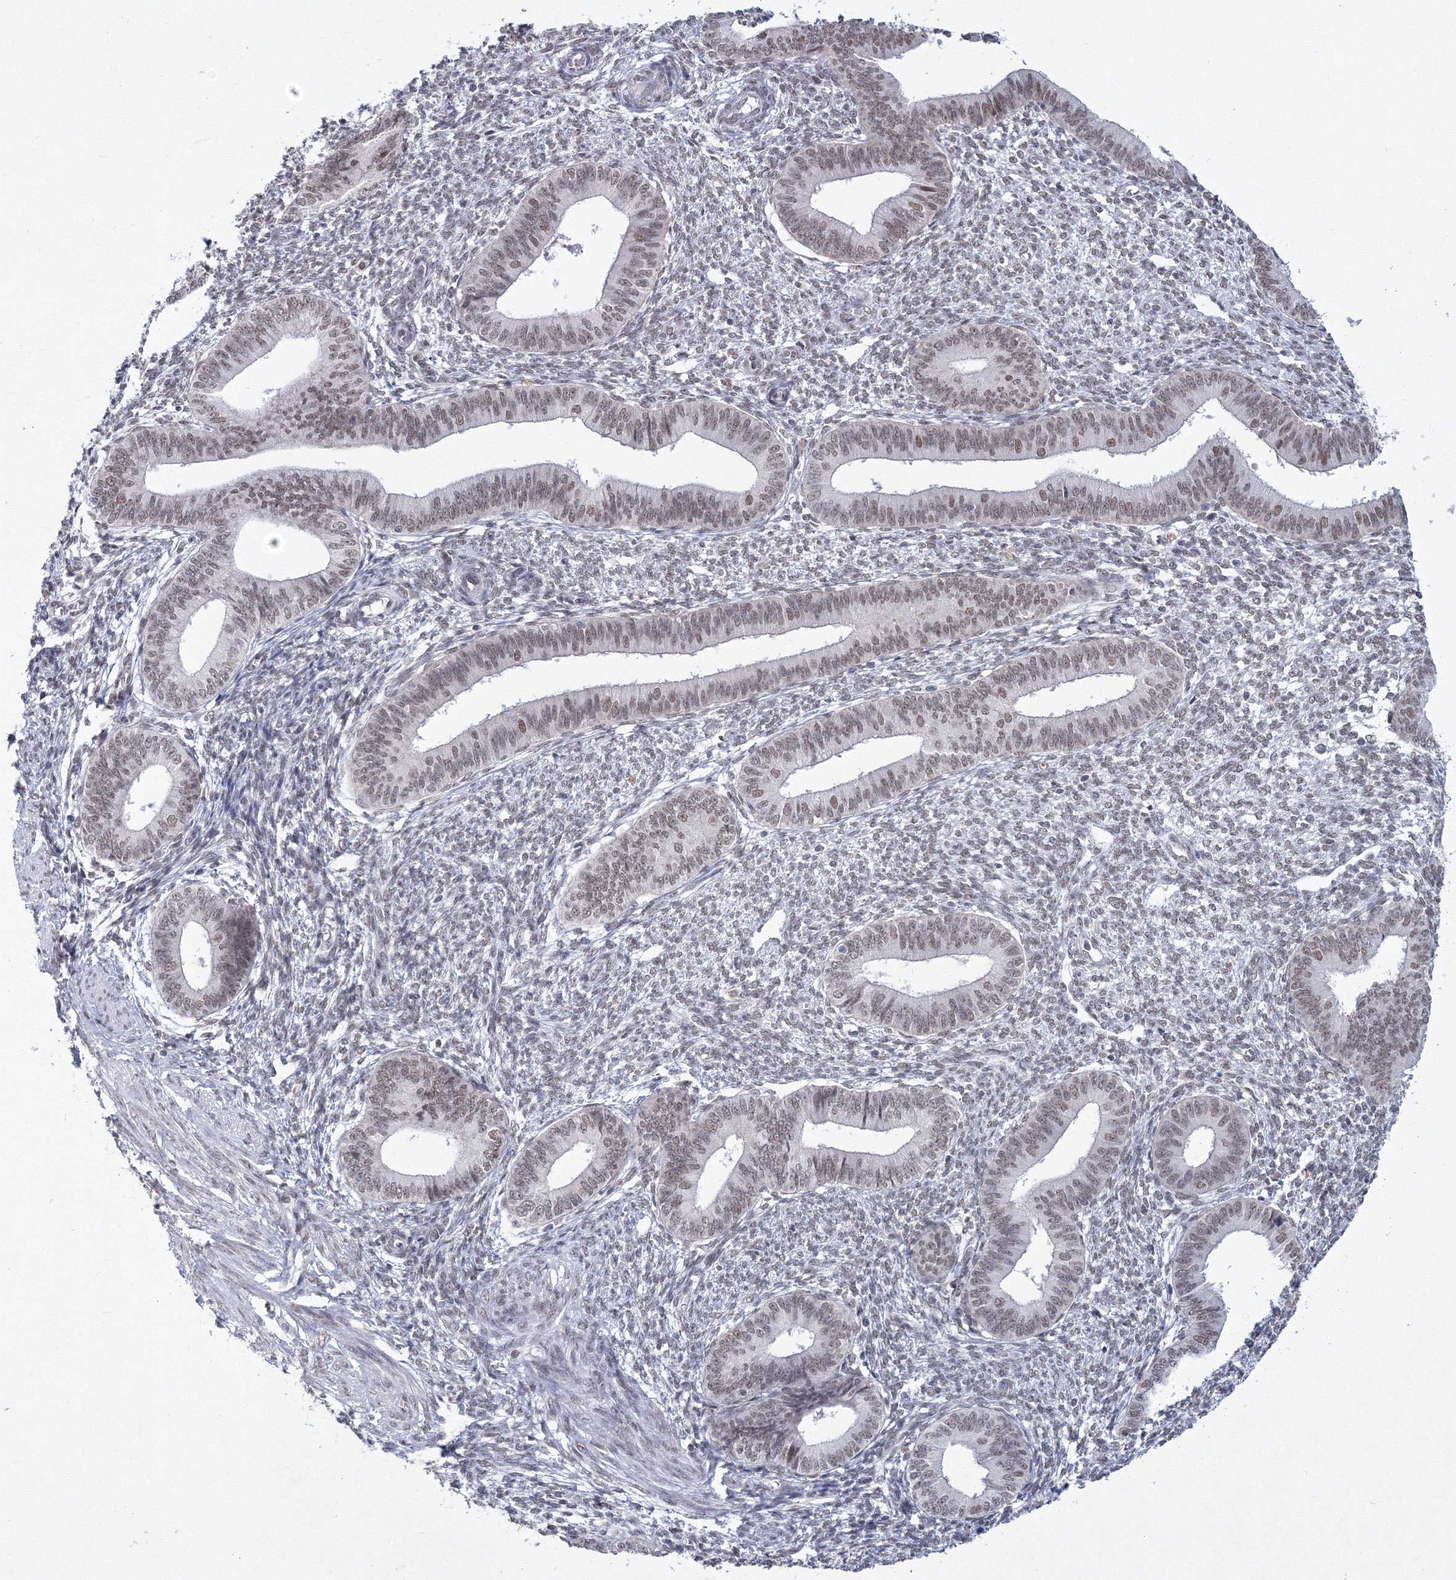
{"staining": {"intensity": "negative", "quantity": "none", "location": "none"}, "tissue": "endometrium", "cell_type": "Cells in endometrial stroma", "image_type": "normal", "snomed": [{"axis": "morphology", "description": "Normal tissue, NOS"}, {"axis": "topography", "description": "Endometrium"}], "caption": "DAB (3,3'-diaminobenzidine) immunohistochemical staining of normal human endometrium demonstrates no significant expression in cells in endometrial stroma.", "gene": "SF3B6", "patient": {"sex": "female", "age": 46}}